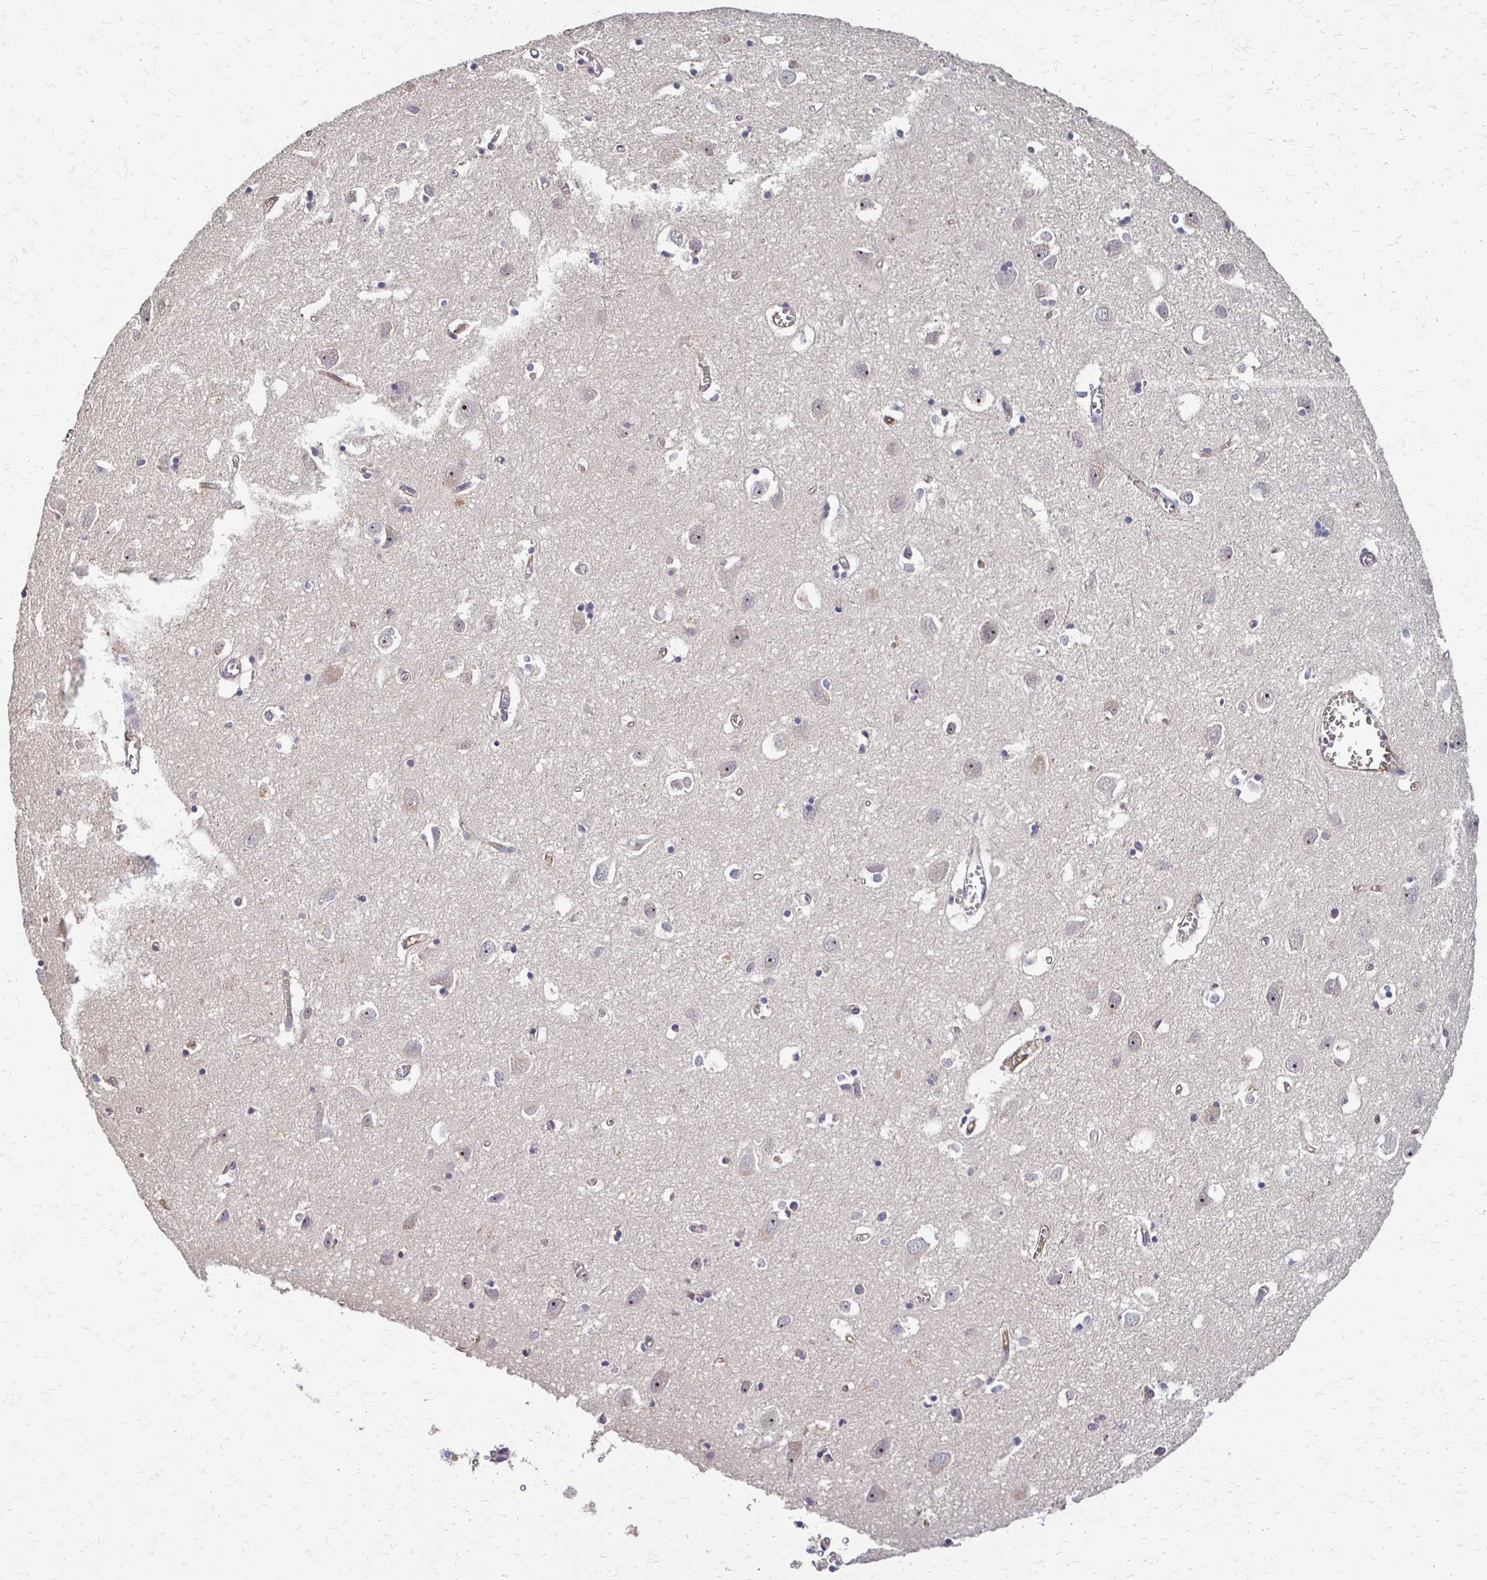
{"staining": {"intensity": "weak", "quantity": "25%-75%", "location": "cytoplasmic/membranous"}, "tissue": "cerebral cortex", "cell_type": "Endothelial cells", "image_type": "normal", "snomed": [{"axis": "morphology", "description": "Normal tissue, NOS"}, {"axis": "topography", "description": "Cerebral cortex"}], "caption": "A high-resolution histopathology image shows IHC staining of benign cerebral cortex, which reveals weak cytoplasmic/membranous staining in about 25%-75% of endothelial cells.", "gene": "SLC9A9", "patient": {"sex": "male", "age": 70}}